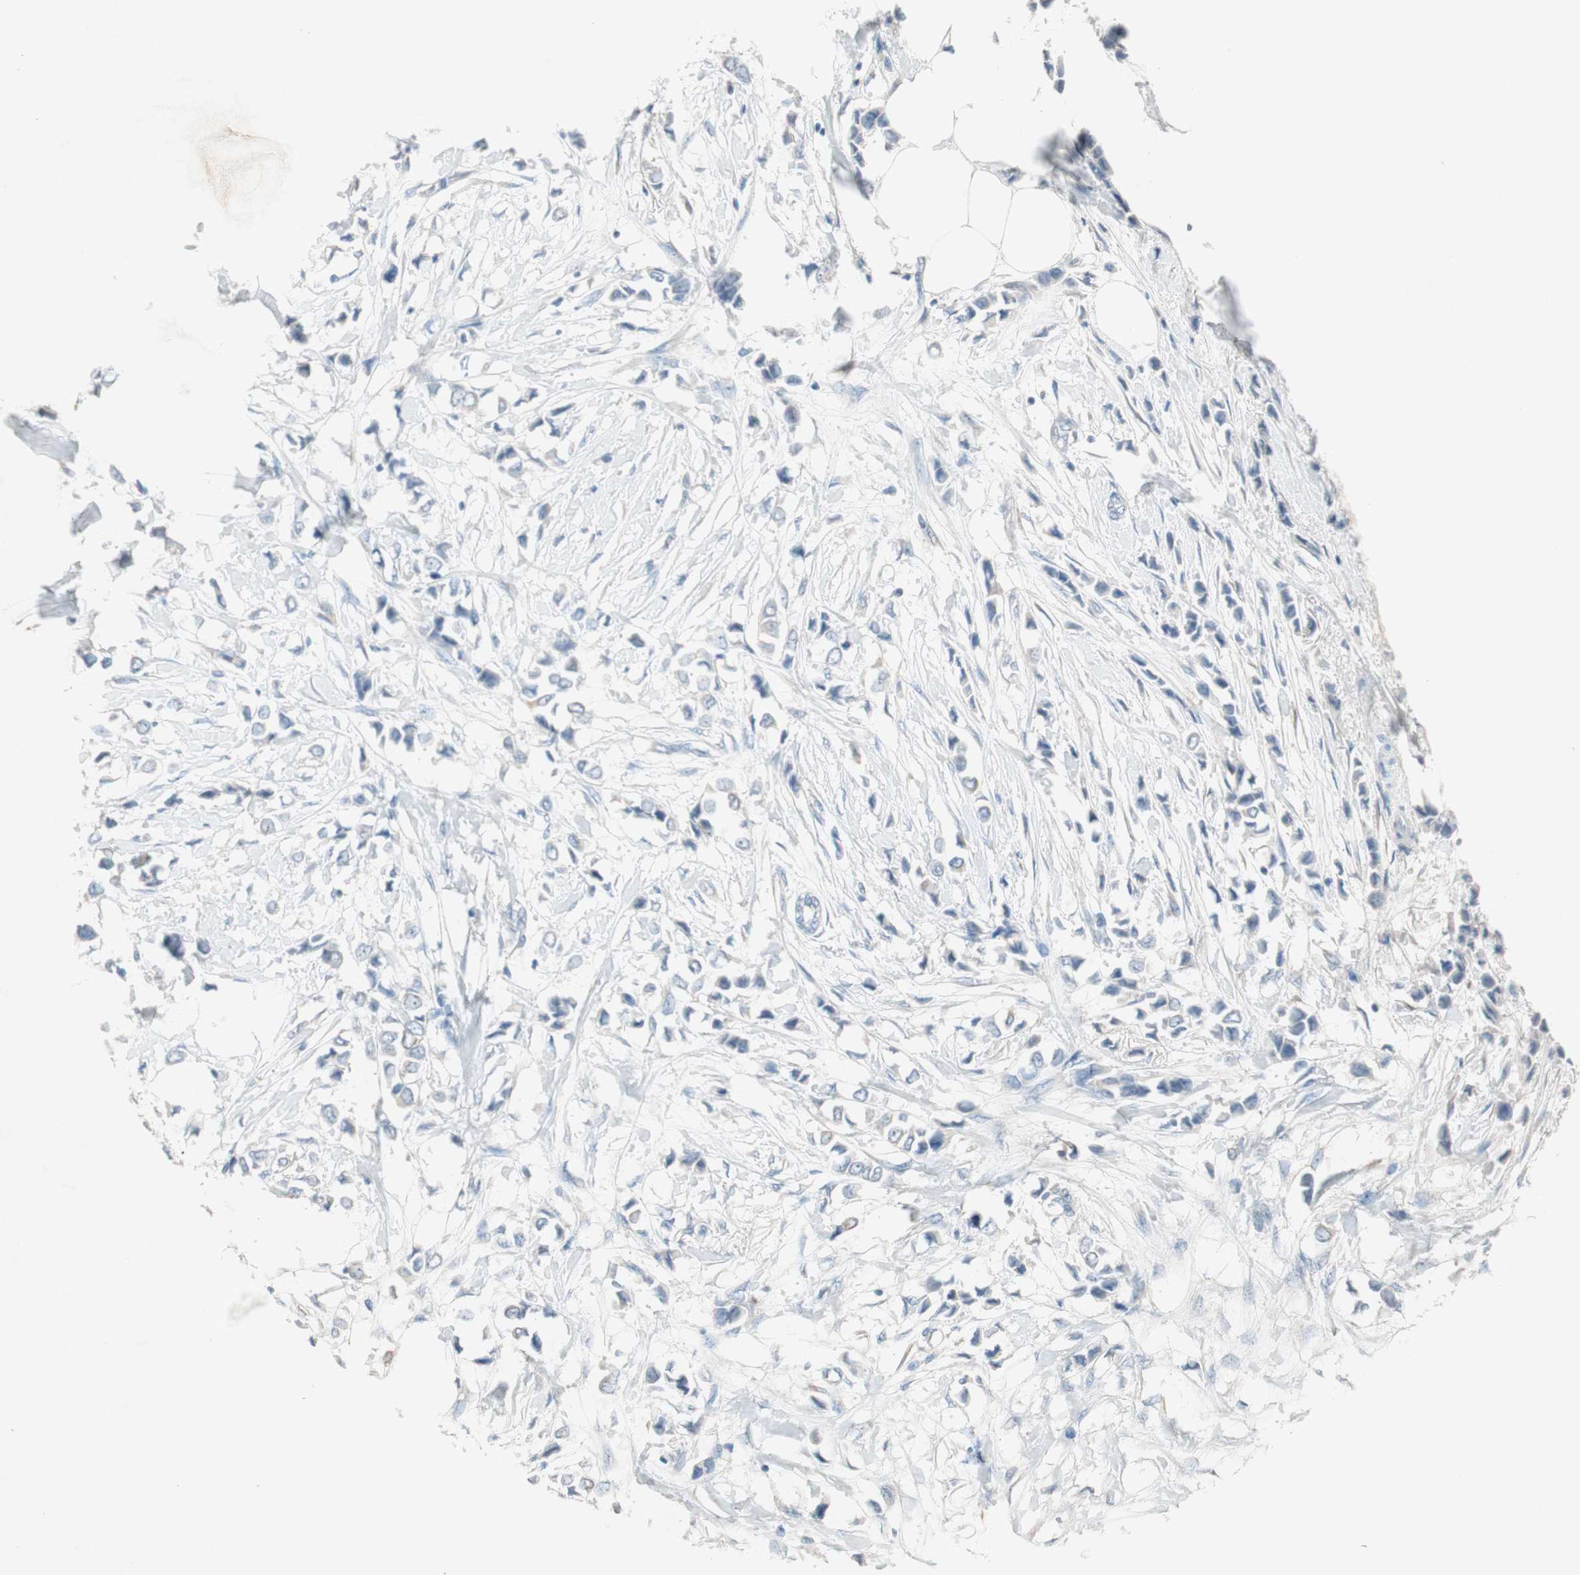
{"staining": {"intensity": "negative", "quantity": "none", "location": "none"}, "tissue": "breast cancer", "cell_type": "Tumor cells", "image_type": "cancer", "snomed": [{"axis": "morphology", "description": "Lobular carcinoma"}, {"axis": "topography", "description": "Breast"}], "caption": "Immunohistochemistry (IHC) of human breast lobular carcinoma demonstrates no staining in tumor cells. The staining was performed using DAB to visualize the protein expression in brown, while the nuclei were stained in blue with hematoxylin (Magnification: 20x).", "gene": "KHK", "patient": {"sex": "female", "age": 51}}